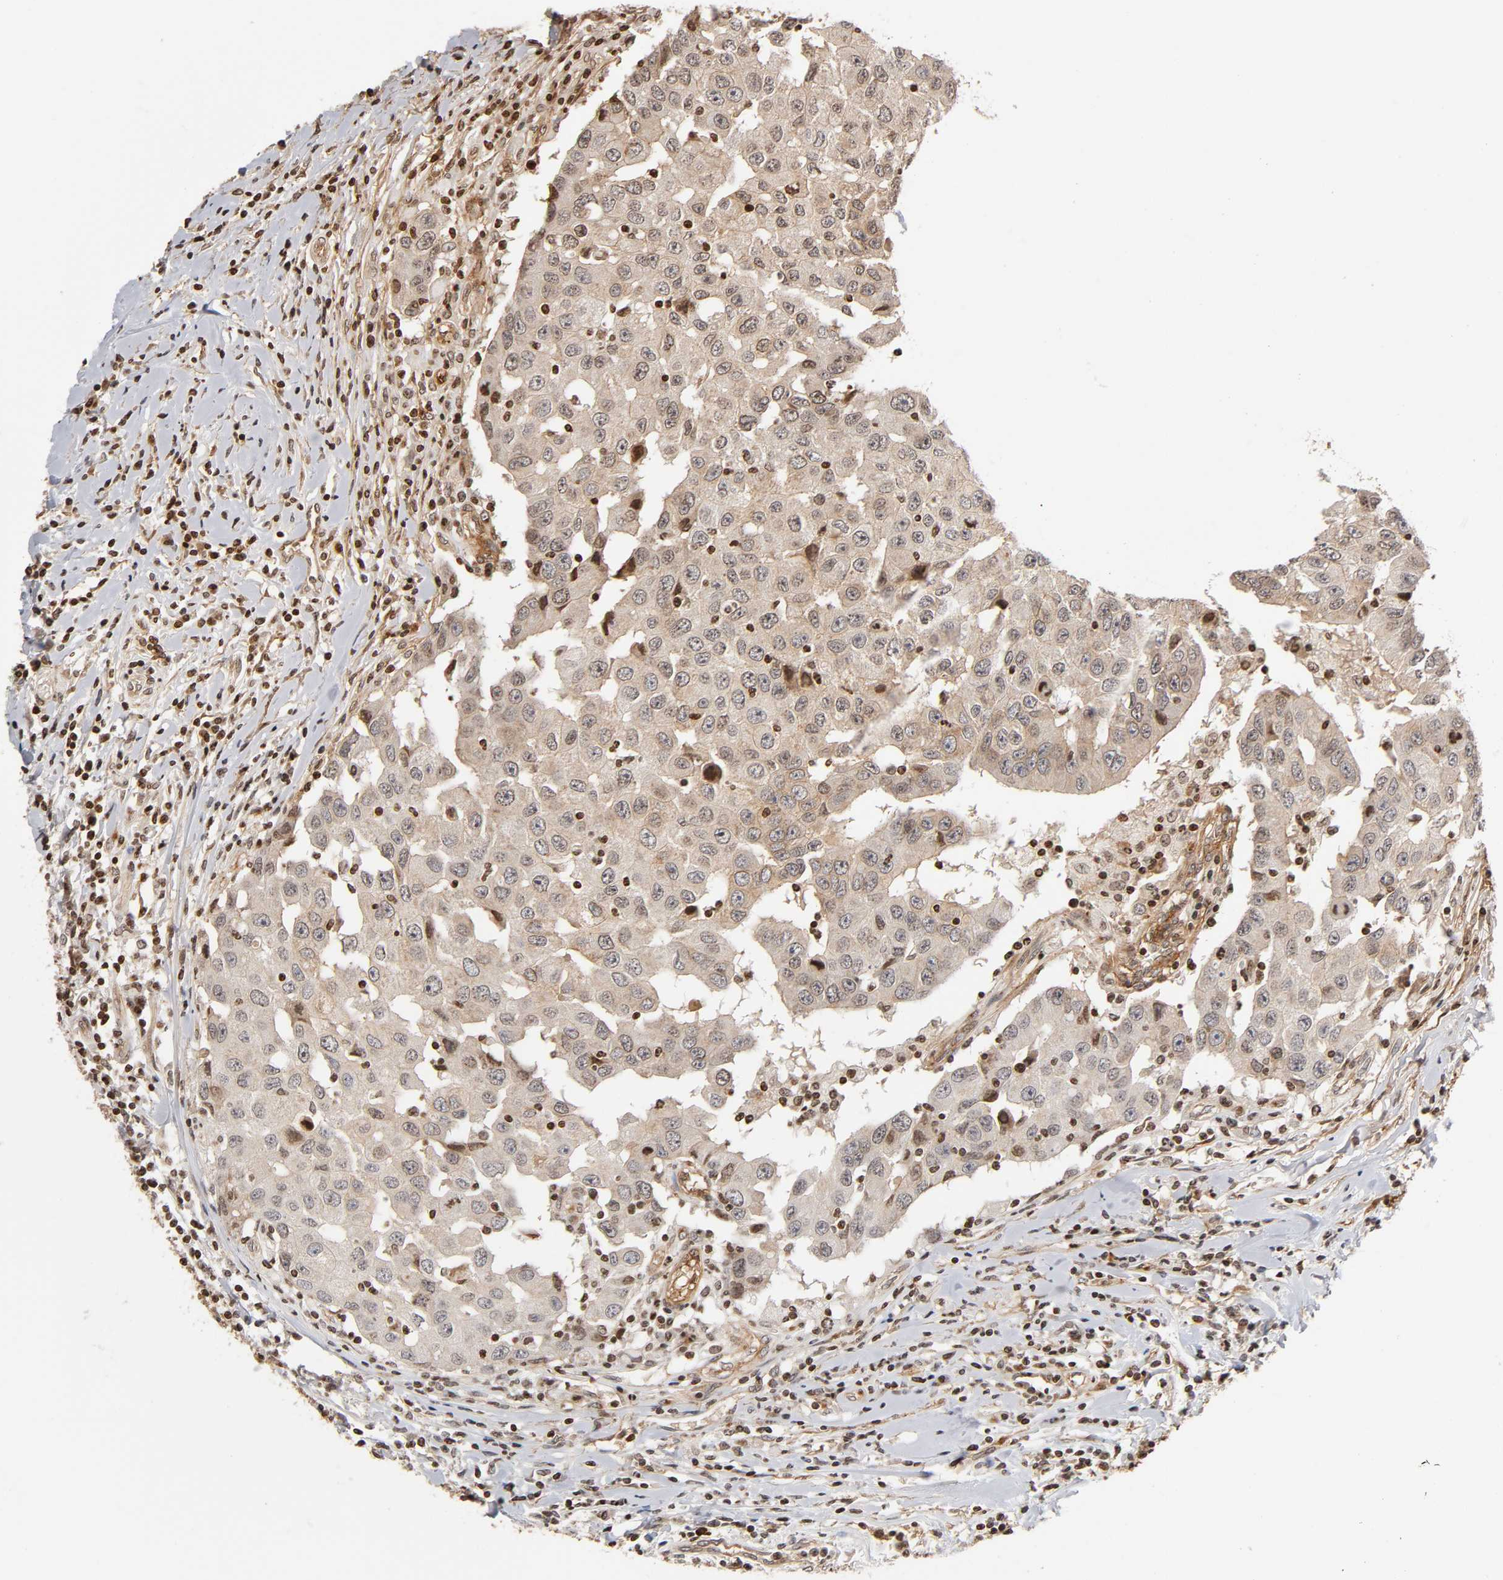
{"staining": {"intensity": "weak", "quantity": ">75%", "location": "cytoplasmic/membranous"}, "tissue": "breast cancer", "cell_type": "Tumor cells", "image_type": "cancer", "snomed": [{"axis": "morphology", "description": "Duct carcinoma"}, {"axis": "topography", "description": "Breast"}], "caption": "Human breast cancer (invasive ductal carcinoma) stained for a protein (brown) exhibits weak cytoplasmic/membranous positive expression in about >75% of tumor cells.", "gene": "ITGAV", "patient": {"sex": "female", "age": 27}}